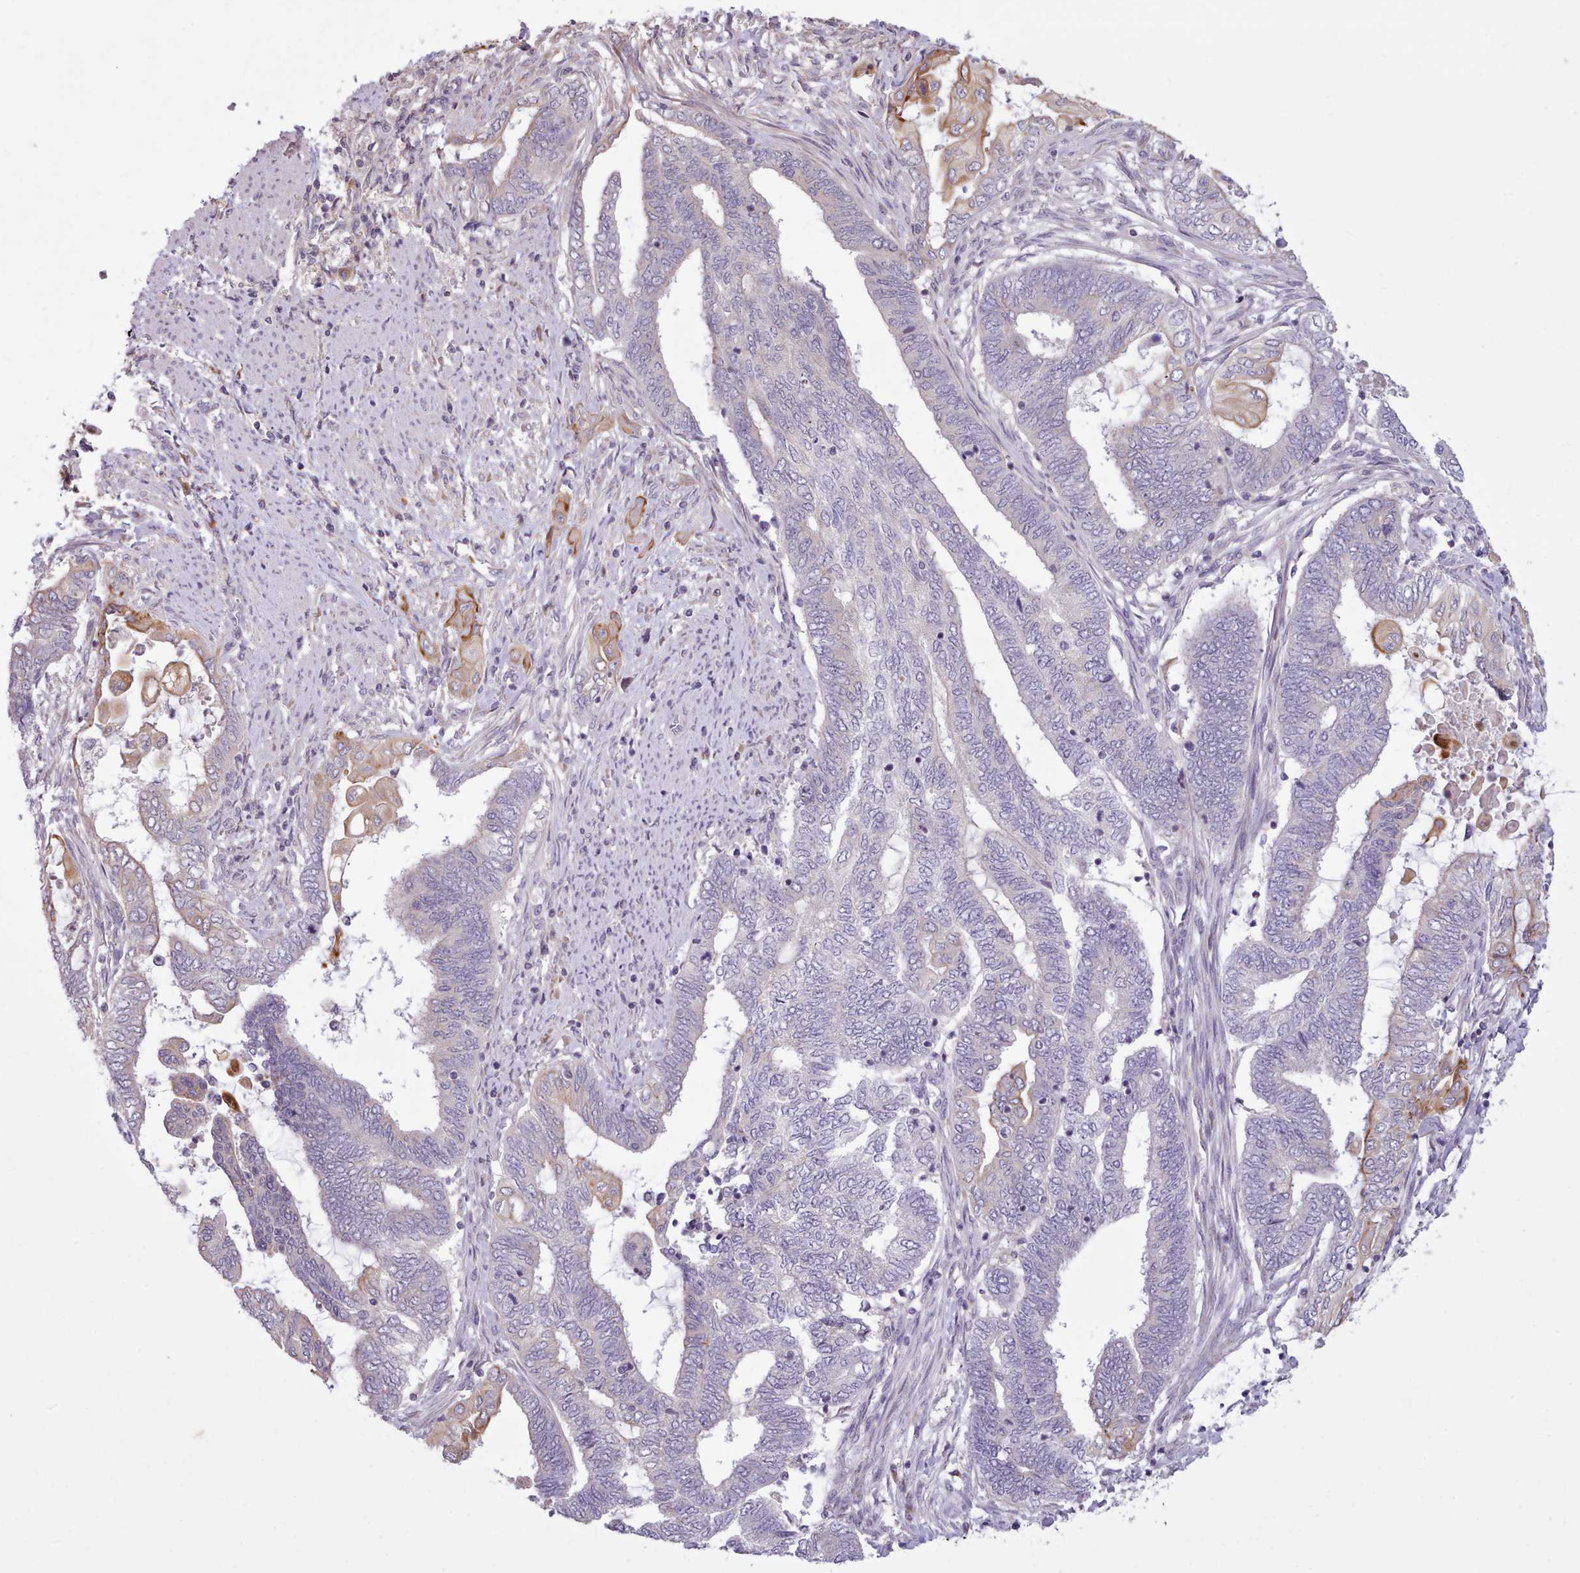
{"staining": {"intensity": "moderate", "quantity": "<25%", "location": "cytoplasmic/membranous"}, "tissue": "endometrial cancer", "cell_type": "Tumor cells", "image_type": "cancer", "snomed": [{"axis": "morphology", "description": "Adenocarcinoma, NOS"}, {"axis": "topography", "description": "Uterus"}, {"axis": "topography", "description": "Endometrium"}], "caption": "There is low levels of moderate cytoplasmic/membranous expression in tumor cells of endometrial cancer (adenocarcinoma), as demonstrated by immunohistochemical staining (brown color).", "gene": "NMRK1", "patient": {"sex": "female", "age": 70}}